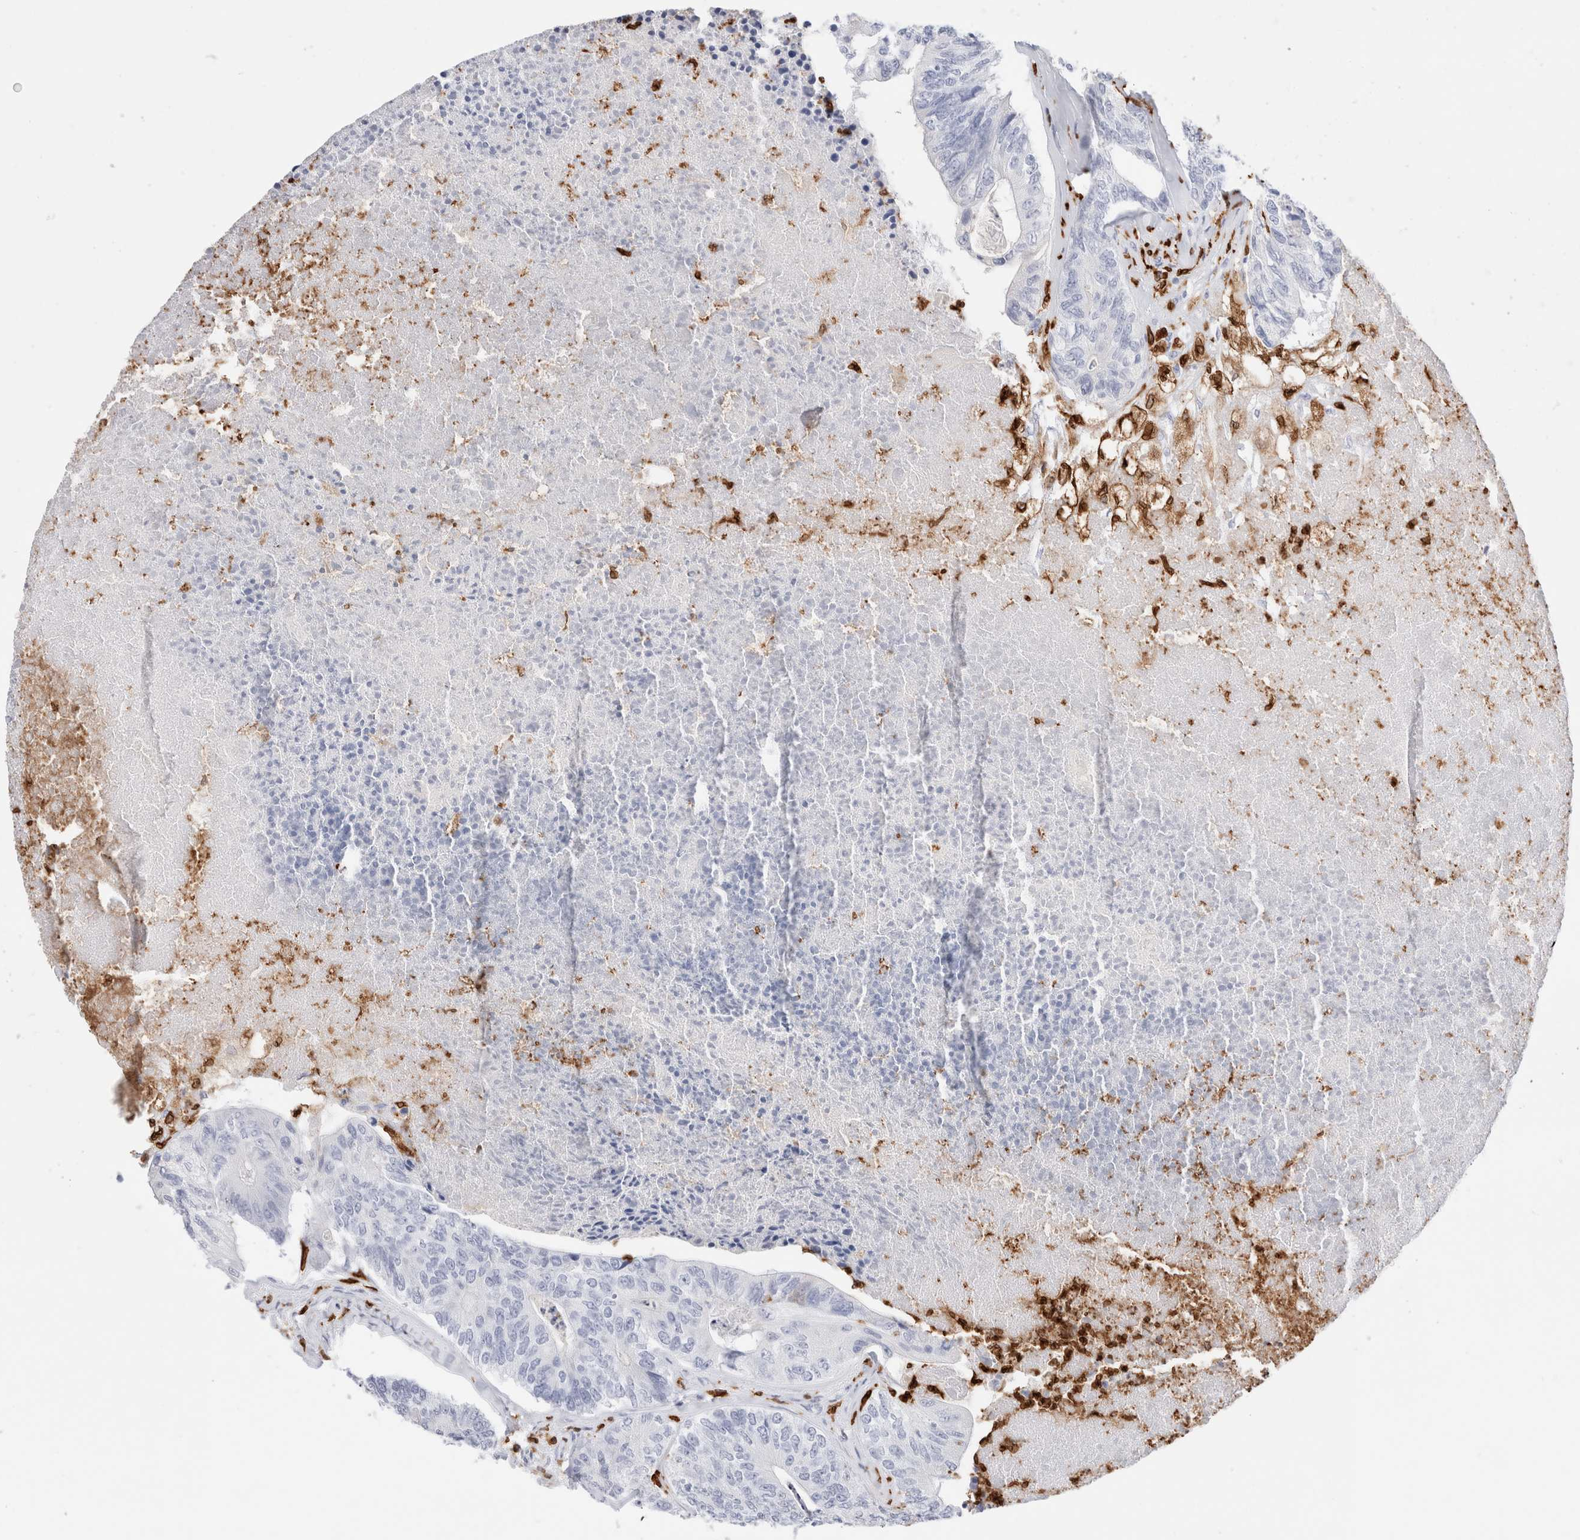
{"staining": {"intensity": "negative", "quantity": "none", "location": "none"}, "tissue": "colorectal cancer", "cell_type": "Tumor cells", "image_type": "cancer", "snomed": [{"axis": "morphology", "description": "Adenocarcinoma, NOS"}, {"axis": "topography", "description": "Colon"}], "caption": "Tumor cells show no significant expression in colorectal cancer.", "gene": "ALOX5AP", "patient": {"sex": "female", "age": 67}}